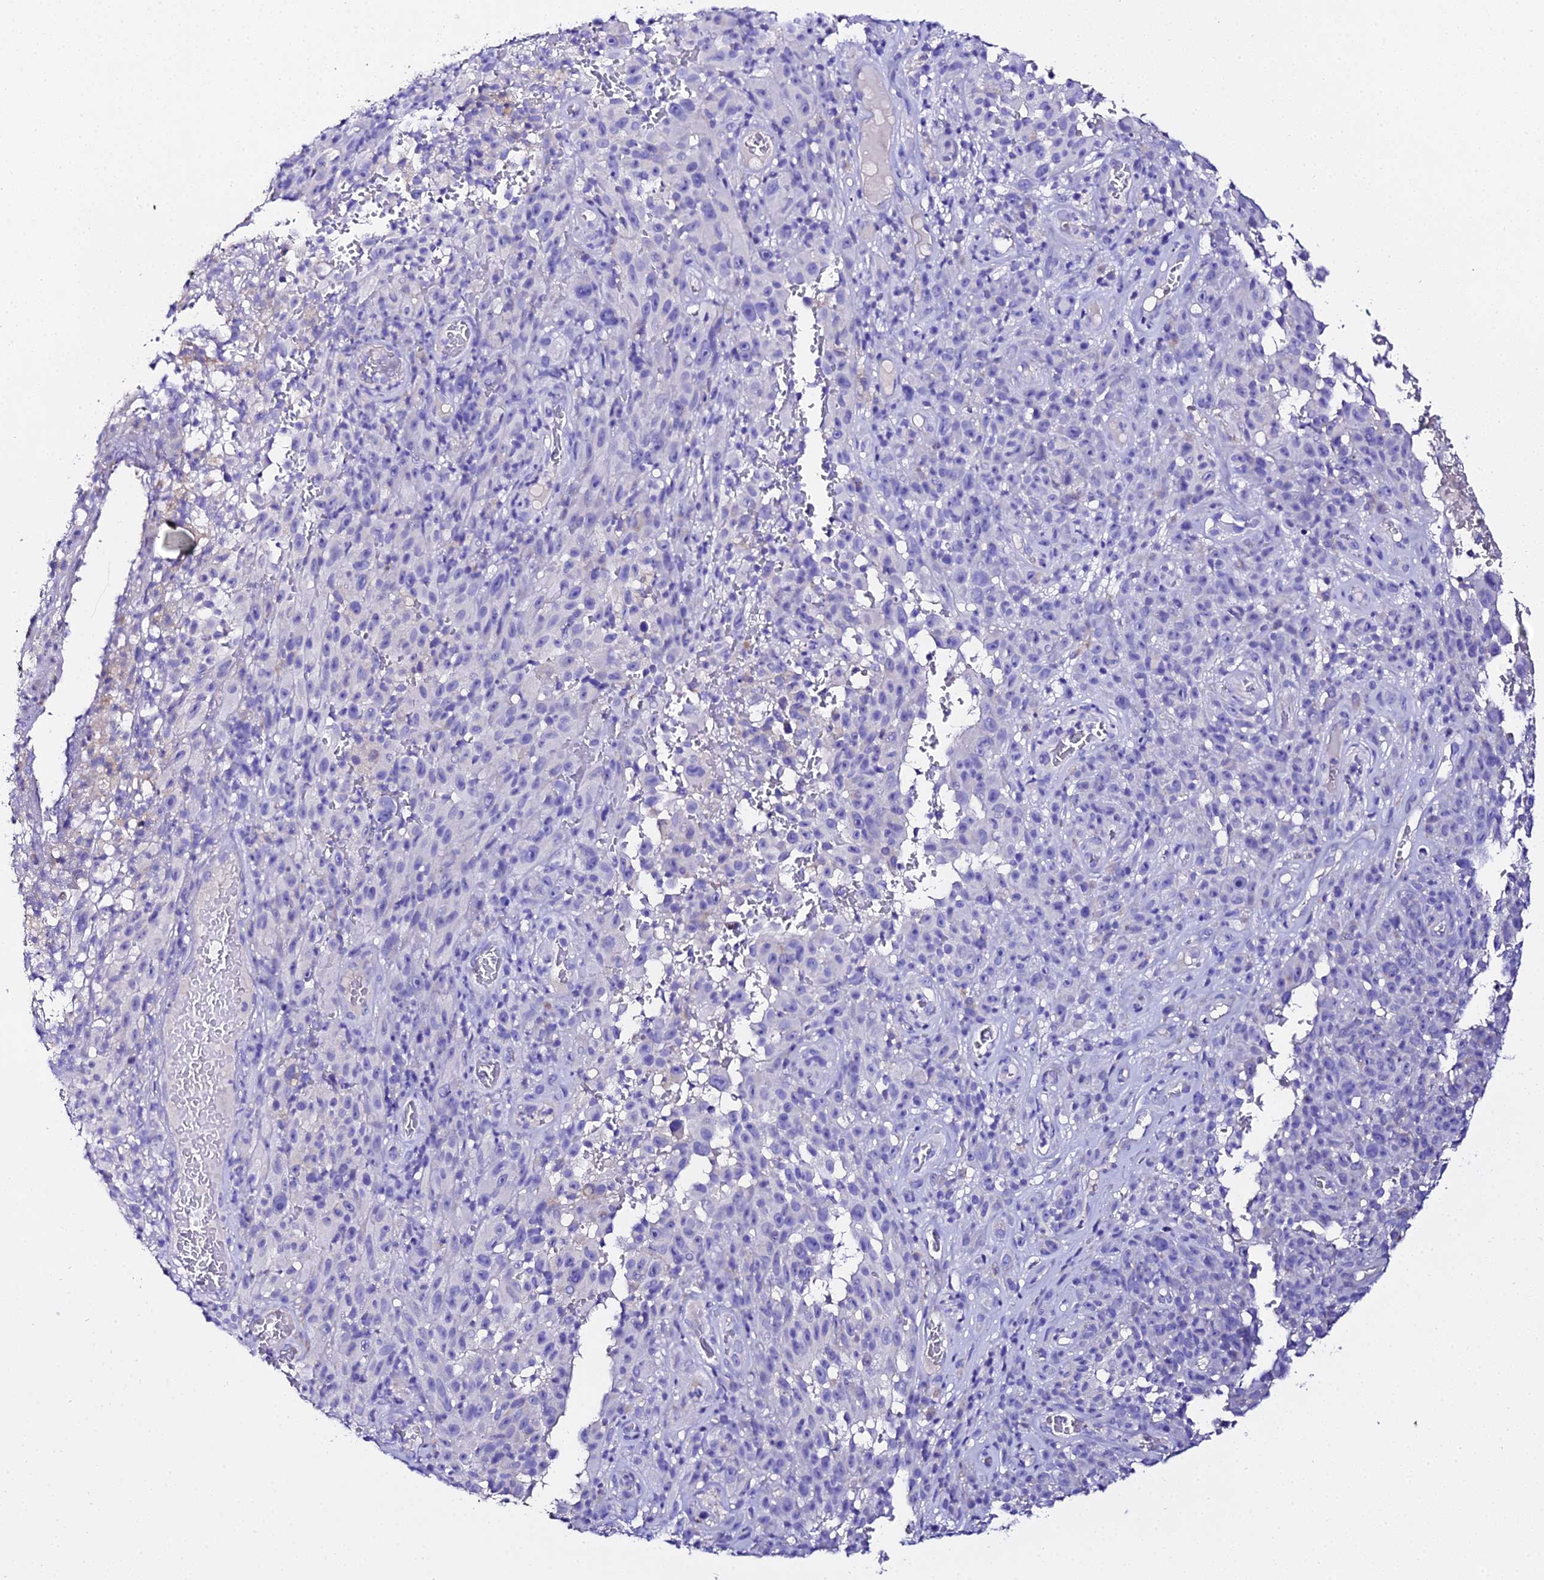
{"staining": {"intensity": "negative", "quantity": "none", "location": "none"}, "tissue": "melanoma", "cell_type": "Tumor cells", "image_type": "cancer", "snomed": [{"axis": "morphology", "description": "Malignant melanoma, NOS"}, {"axis": "topography", "description": "Skin"}], "caption": "Micrograph shows no protein staining in tumor cells of malignant melanoma tissue.", "gene": "TMEM117", "patient": {"sex": "female", "age": 82}}